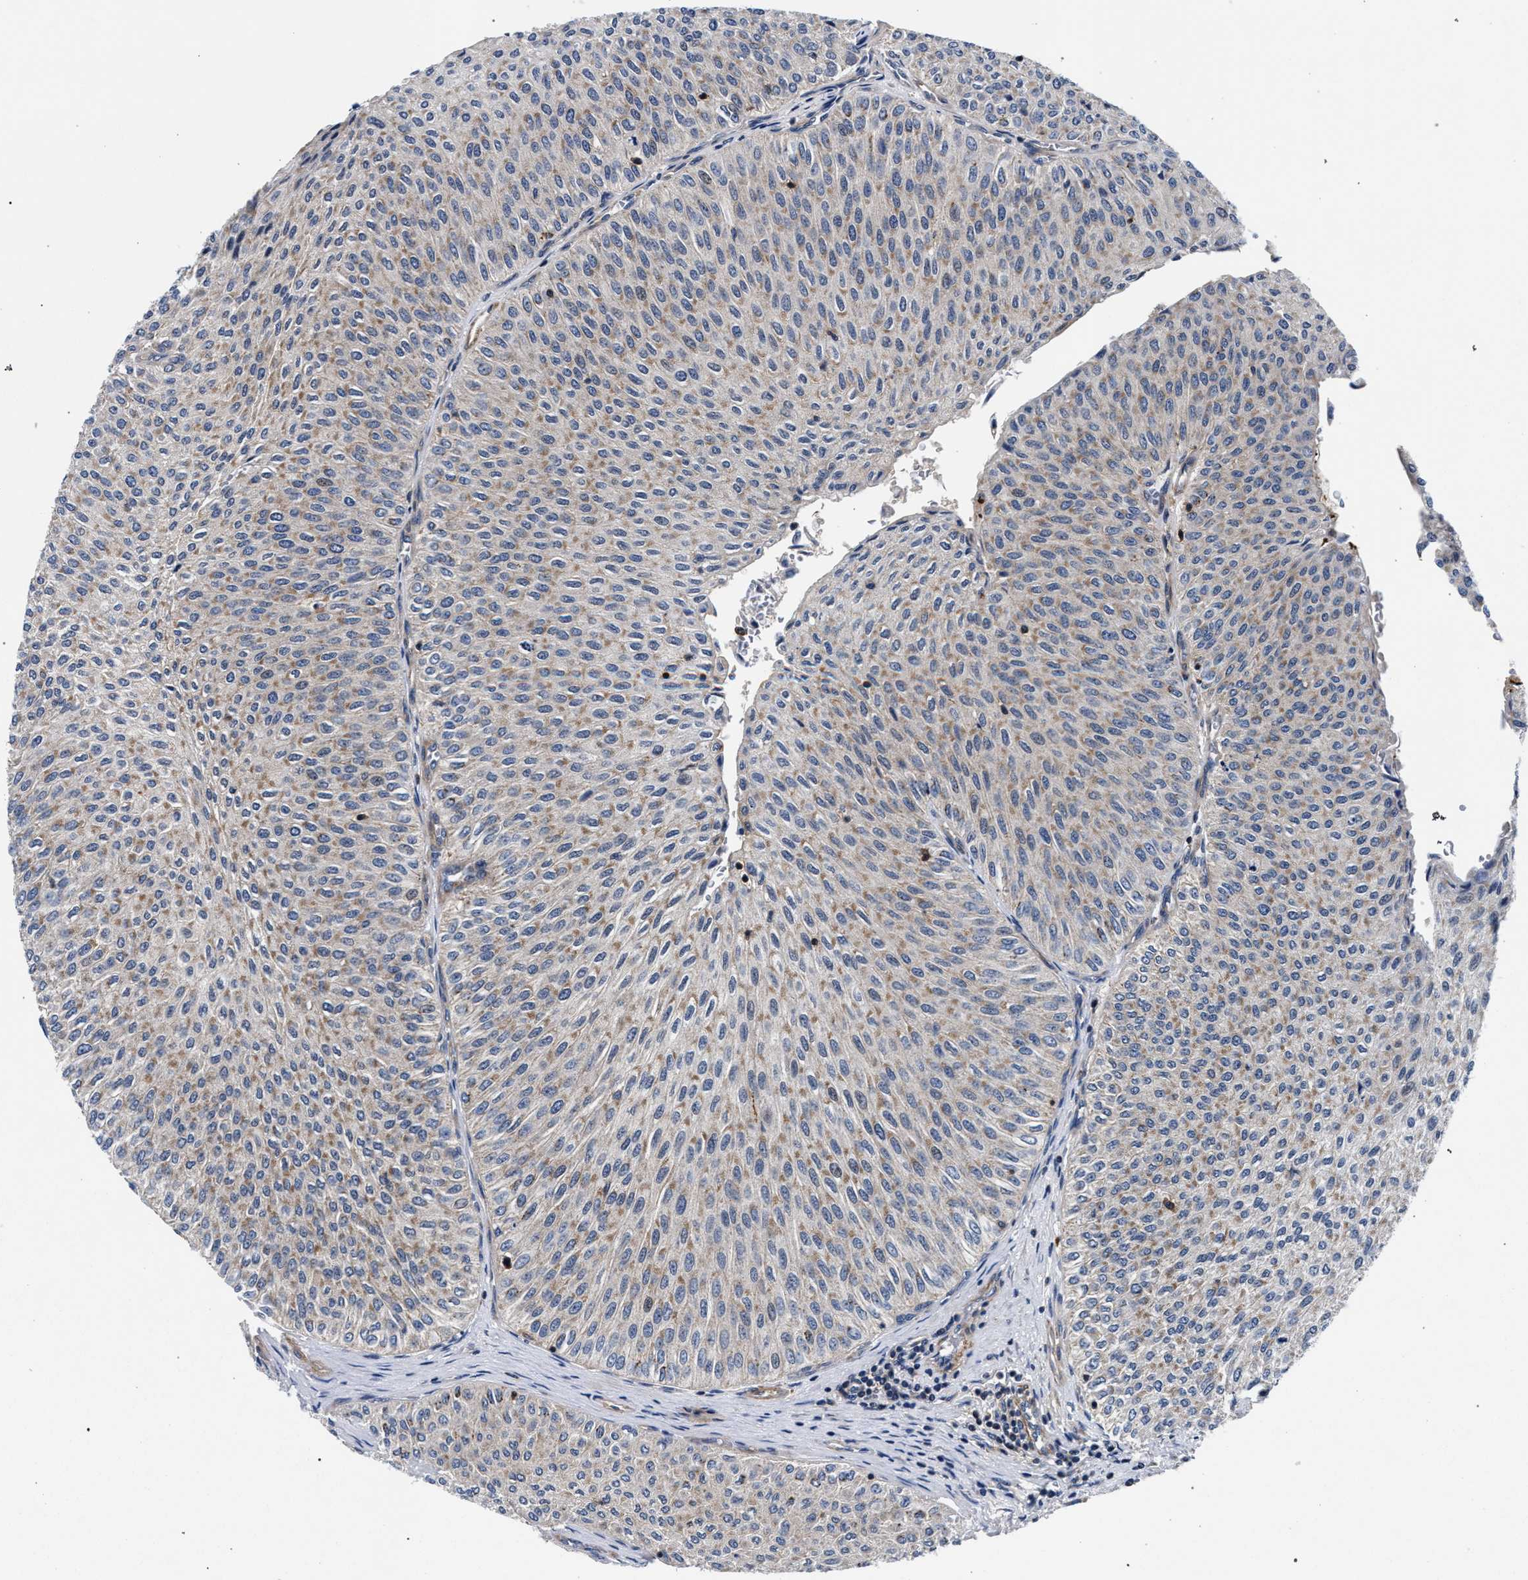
{"staining": {"intensity": "weak", "quantity": ">75%", "location": "cytoplasmic/membranous"}, "tissue": "urothelial cancer", "cell_type": "Tumor cells", "image_type": "cancer", "snomed": [{"axis": "morphology", "description": "Urothelial carcinoma, Low grade"}, {"axis": "topography", "description": "Urinary bladder"}], "caption": "Immunohistochemical staining of human urothelial cancer exhibits low levels of weak cytoplasmic/membranous positivity in approximately >75% of tumor cells. The staining is performed using DAB brown chromogen to label protein expression. The nuclei are counter-stained blue using hematoxylin.", "gene": "LASP1", "patient": {"sex": "male", "age": 78}}